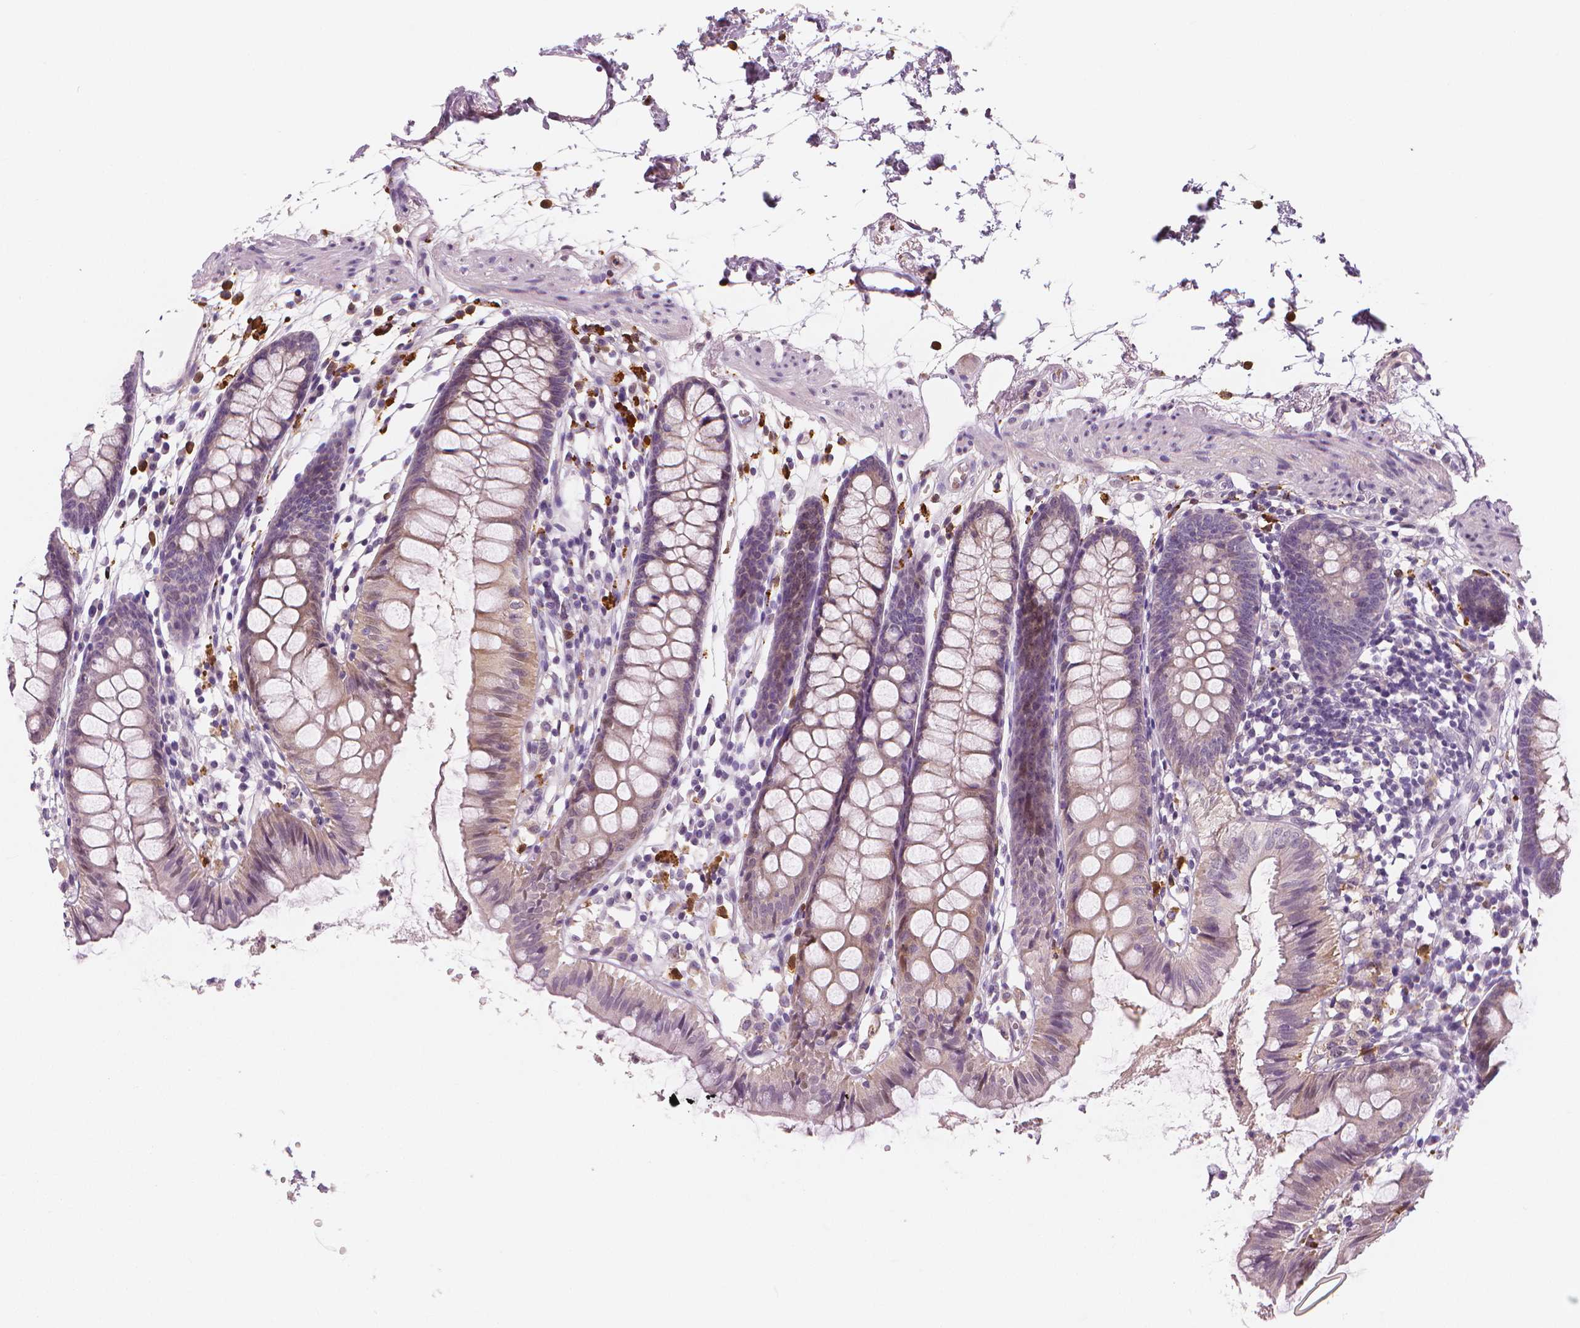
{"staining": {"intensity": "weak", "quantity": "25%-75%", "location": "cytoplasmic/membranous"}, "tissue": "colon", "cell_type": "Endothelial cells", "image_type": "normal", "snomed": [{"axis": "morphology", "description": "Normal tissue, NOS"}, {"axis": "topography", "description": "Colon"}], "caption": "Immunohistochemistry (IHC) of unremarkable human colon reveals low levels of weak cytoplasmic/membranous staining in approximately 25%-75% of endothelial cells.", "gene": "RNASE7", "patient": {"sex": "female", "age": 84}}